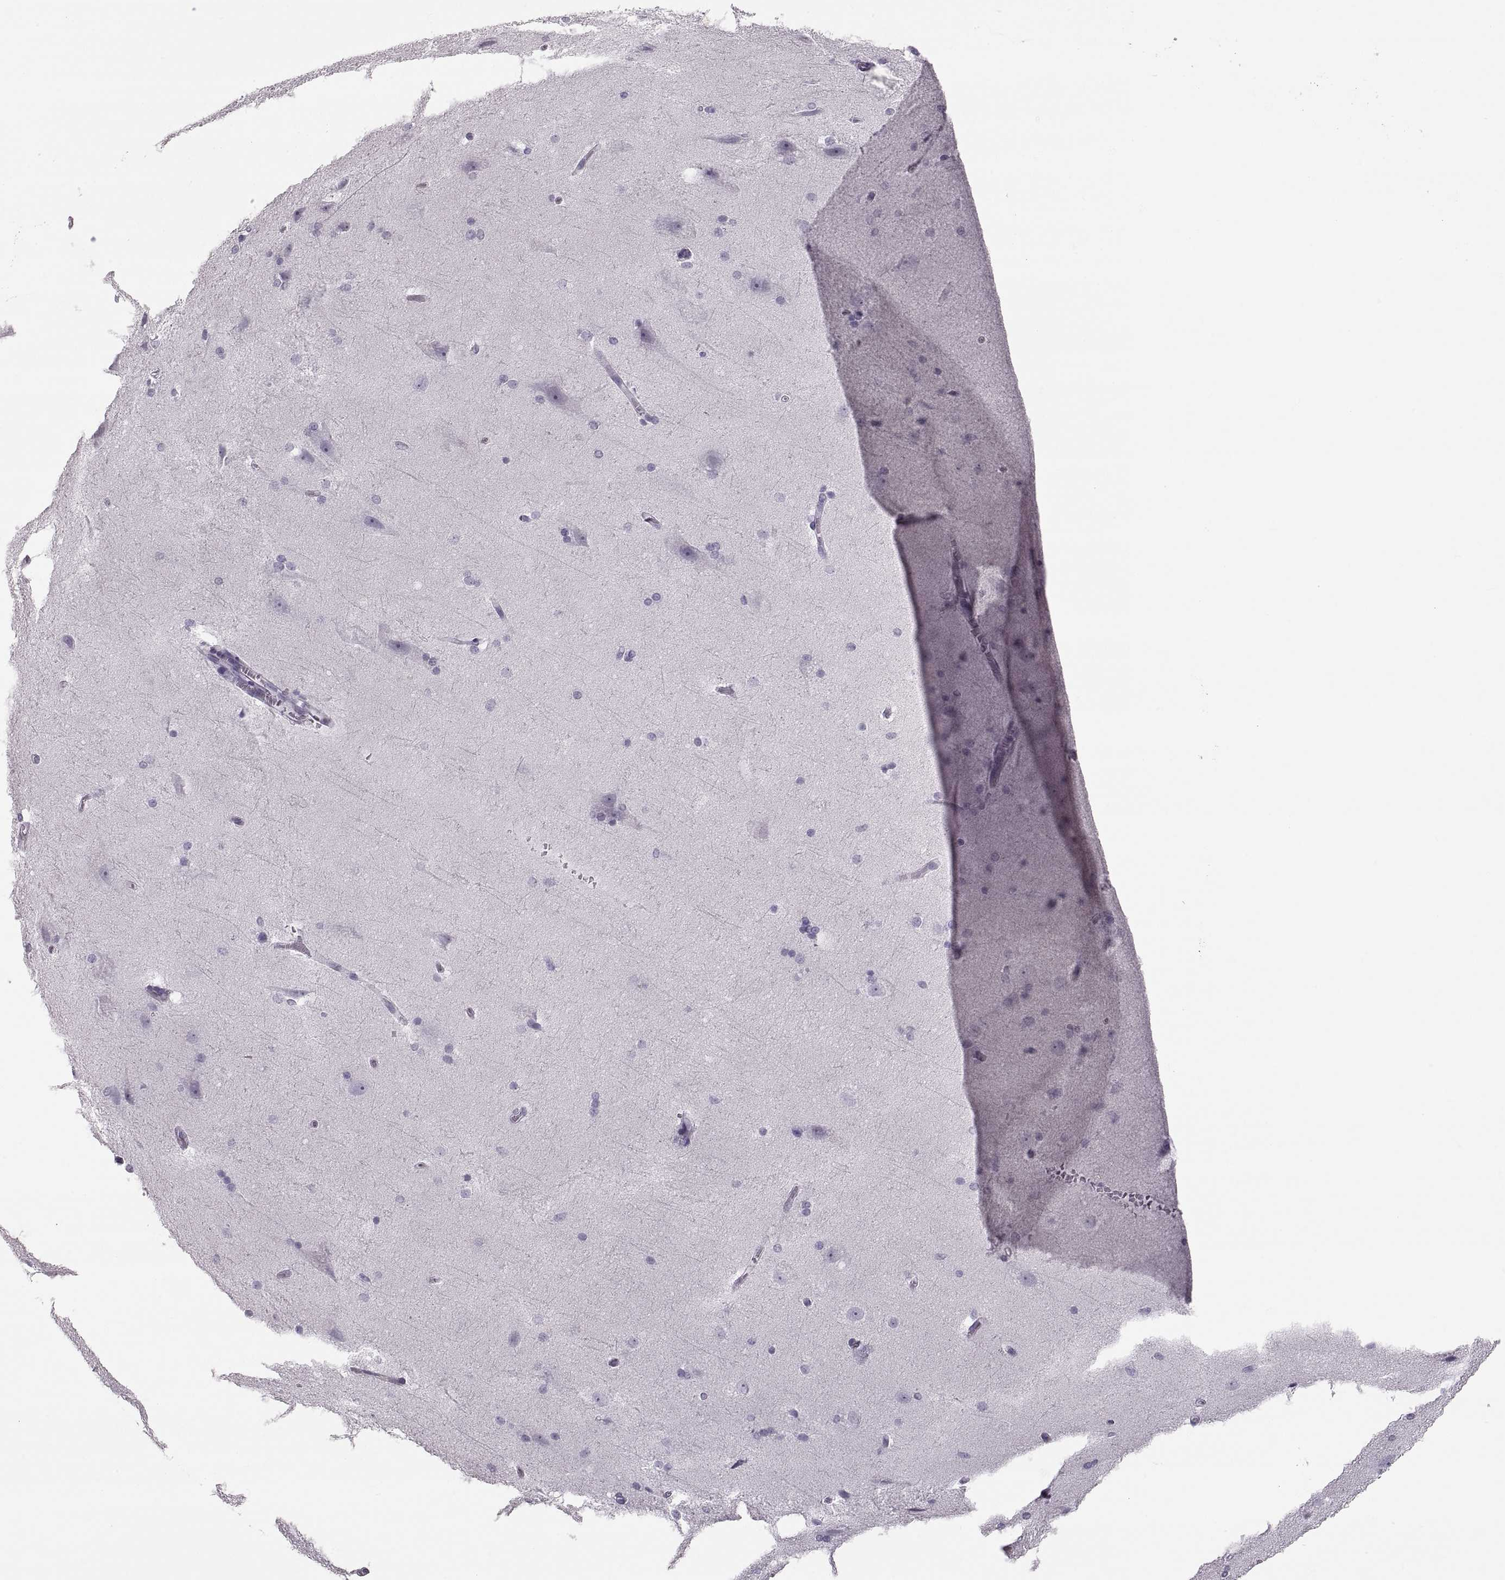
{"staining": {"intensity": "negative", "quantity": "none", "location": "none"}, "tissue": "hippocampus", "cell_type": "Glial cells", "image_type": "normal", "snomed": [{"axis": "morphology", "description": "Normal tissue, NOS"}, {"axis": "topography", "description": "Cerebral cortex"}, {"axis": "topography", "description": "Hippocampus"}], "caption": "Micrograph shows no significant protein expression in glial cells of unremarkable hippocampus. (Immunohistochemistry (ihc), brightfield microscopy, high magnification).", "gene": "MILR1", "patient": {"sex": "female", "age": 19}}